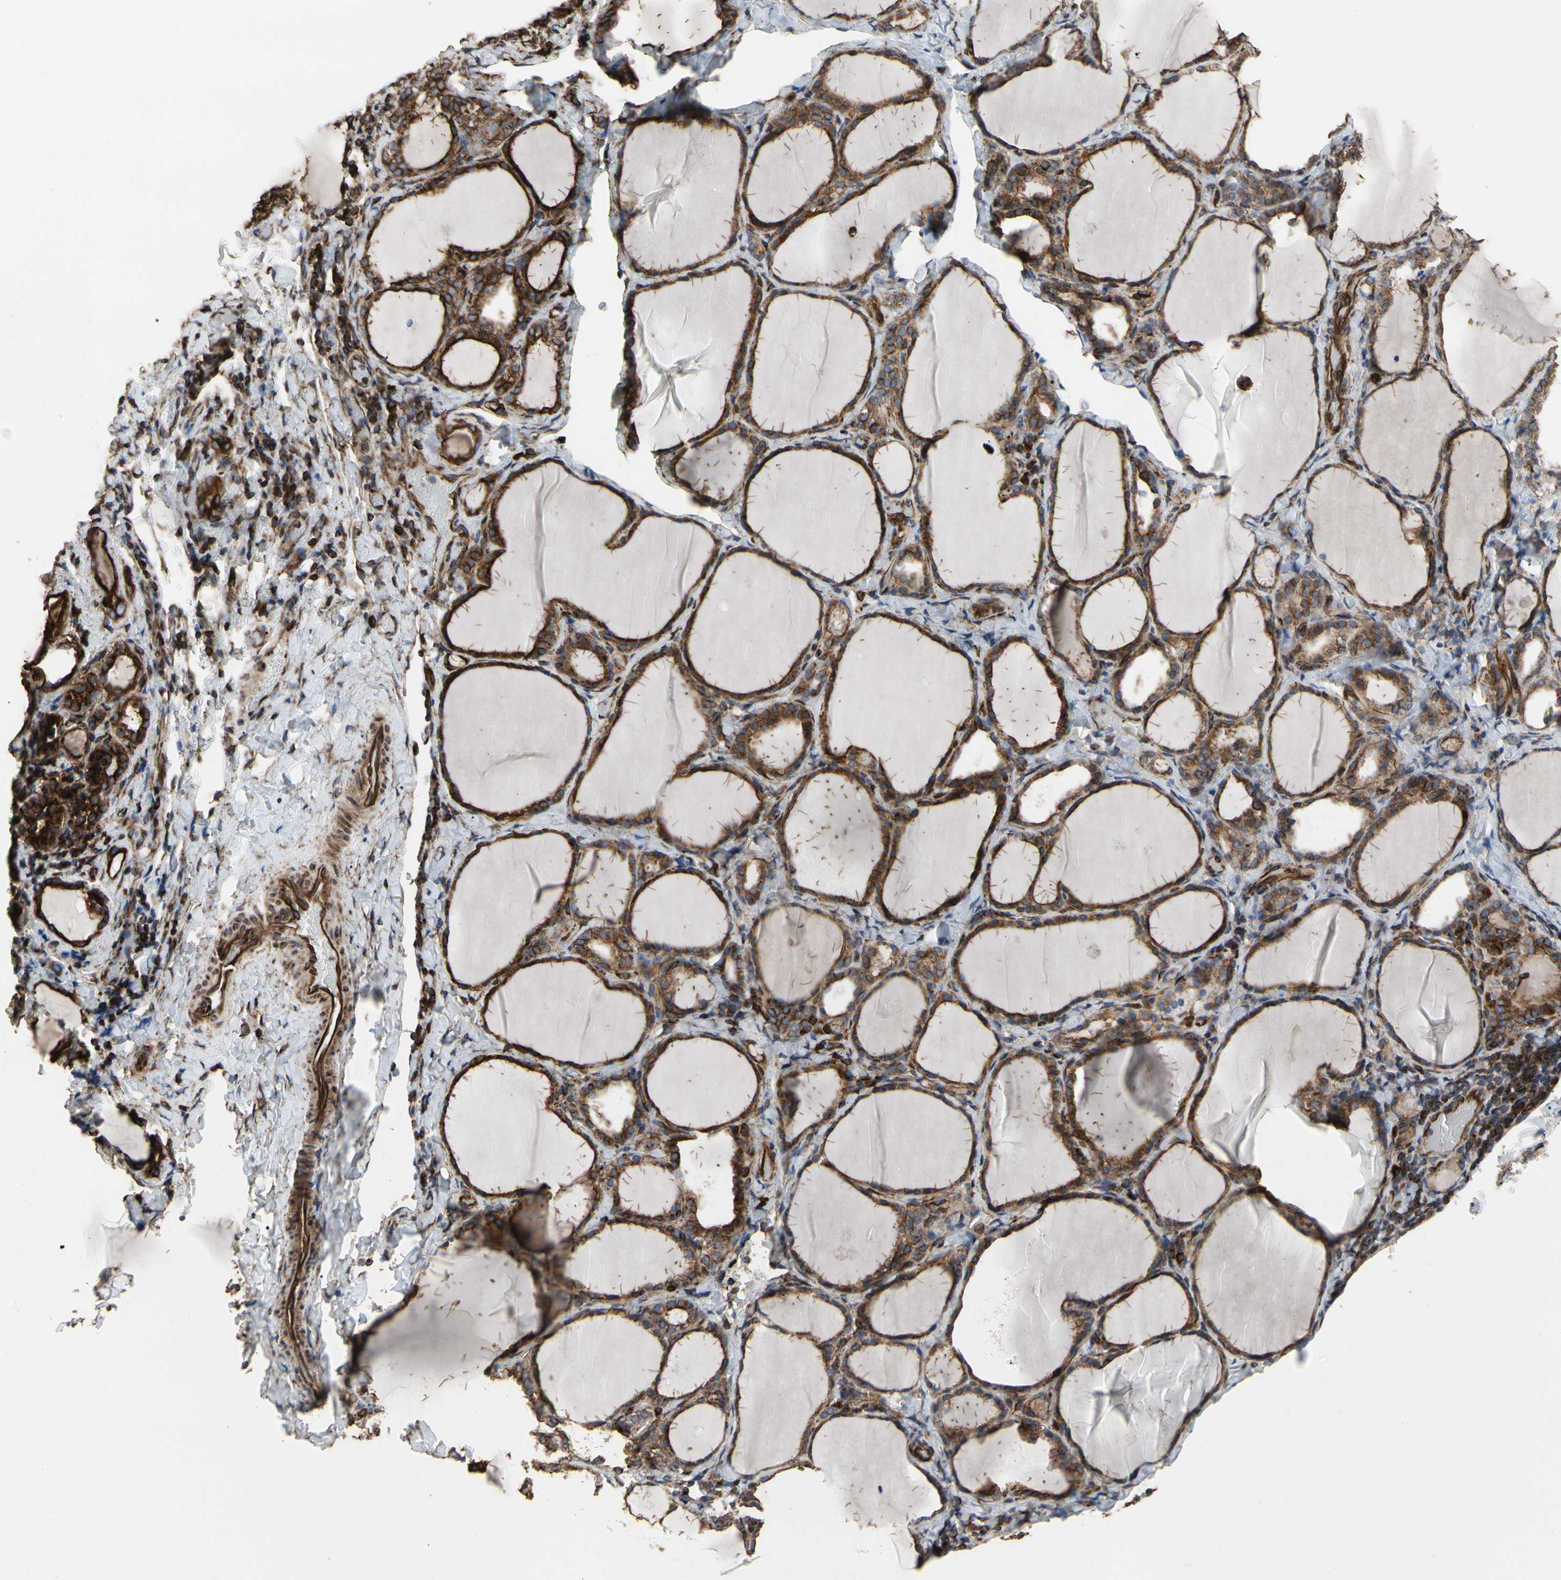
{"staining": {"intensity": "moderate", "quantity": ">75%", "location": "cytoplasmic/membranous"}, "tissue": "thyroid gland", "cell_type": "Glandular cells", "image_type": "normal", "snomed": [{"axis": "morphology", "description": "Normal tissue, NOS"}, {"axis": "morphology", "description": "Papillary adenocarcinoma, NOS"}, {"axis": "topography", "description": "Thyroid gland"}], "caption": "A high-resolution photomicrograph shows immunohistochemistry (IHC) staining of benign thyroid gland, which reveals moderate cytoplasmic/membranous expression in approximately >75% of glandular cells. The protein of interest is stained brown, and the nuclei are stained in blue (DAB IHC with brightfield microscopy, high magnification).", "gene": "TUBA1A", "patient": {"sex": "female", "age": 30}}